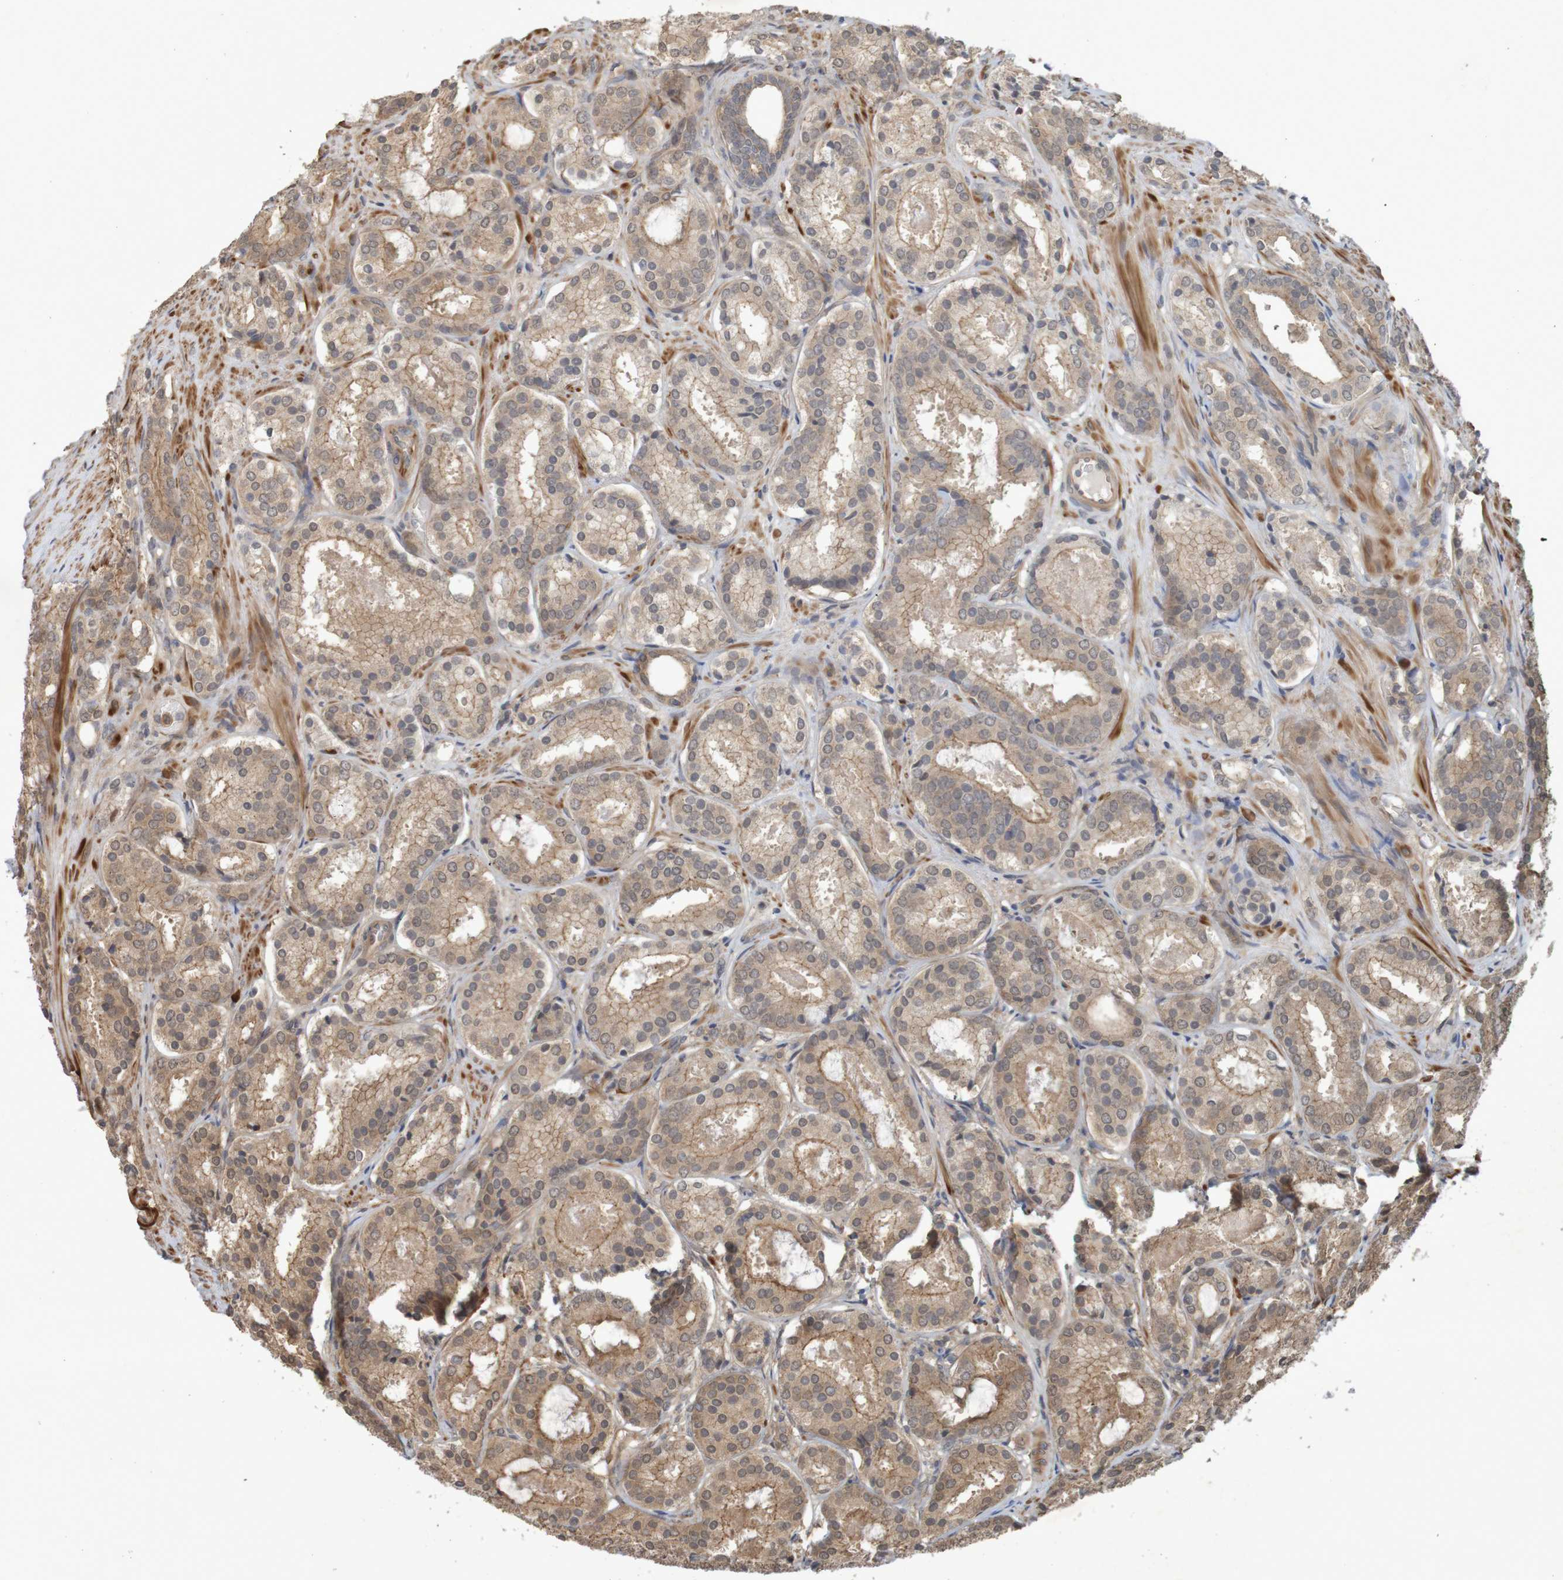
{"staining": {"intensity": "moderate", "quantity": ">75%", "location": "cytoplasmic/membranous"}, "tissue": "prostate cancer", "cell_type": "Tumor cells", "image_type": "cancer", "snomed": [{"axis": "morphology", "description": "Adenocarcinoma, Low grade"}, {"axis": "topography", "description": "Prostate"}], "caption": "Human low-grade adenocarcinoma (prostate) stained for a protein (brown) shows moderate cytoplasmic/membranous positive positivity in approximately >75% of tumor cells.", "gene": "ARHGEF11", "patient": {"sex": "male", "age": 69}}